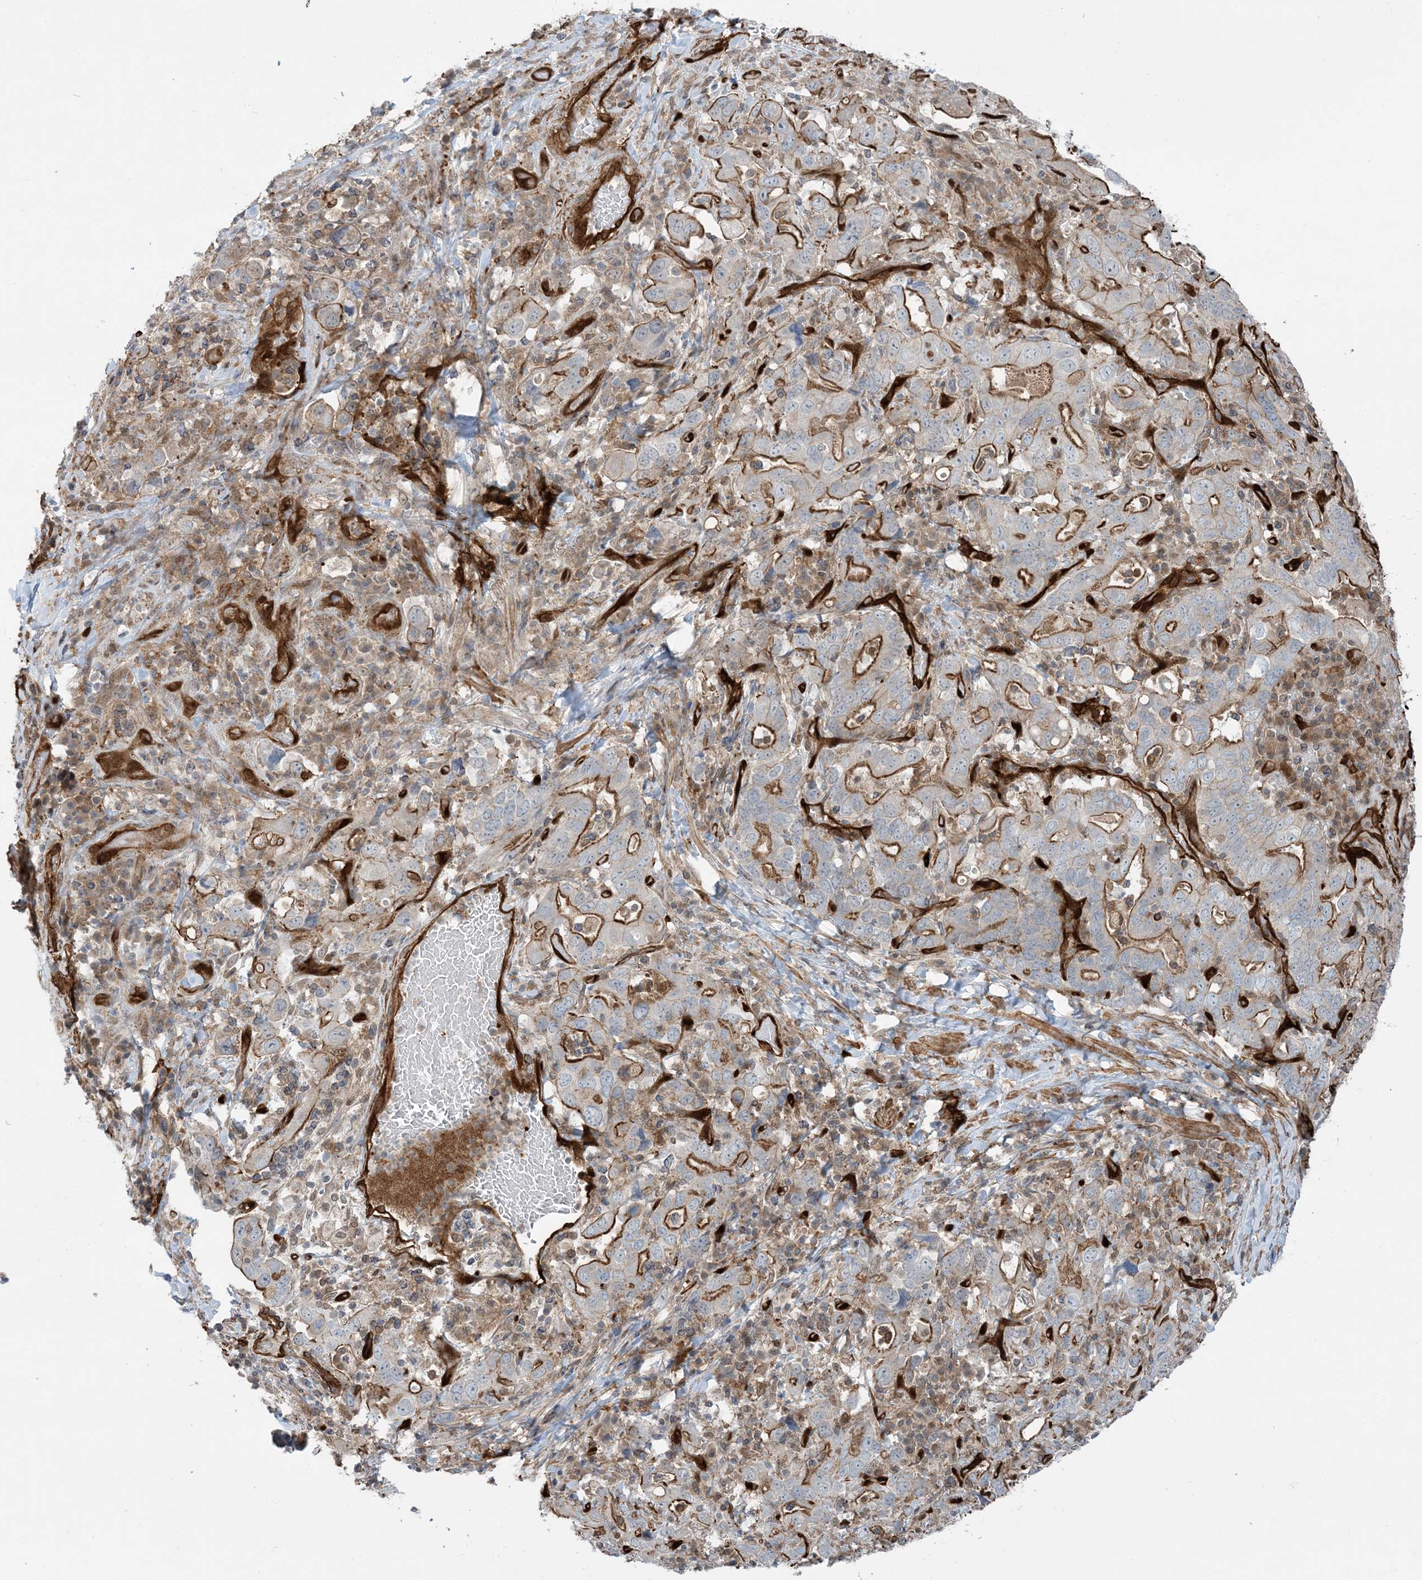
{"staining": {"intensity": "strong", "quantity": "25%-75%", "location": "cytoplasmic/membranous"}, "tissue": "stomach cancer", "cell_type": "Tumor cells", "image_type": "cancer", "snomed": [{"axis": "morphology", "description": "Adenocarcinoma, NOS"}, {"axis": "topography", "description": "Stomach, upper"}], "caption": "High-power microscopy captured an immunohistochemistry (IHC) image of stomach cancer (adenocarcinoma), revealing strong cytoplasmic/membranous positivity in approximately 25%-75% of tumor cells.", "gene": "PPM1F", "patient": {"sex": "male", "age": 62}}